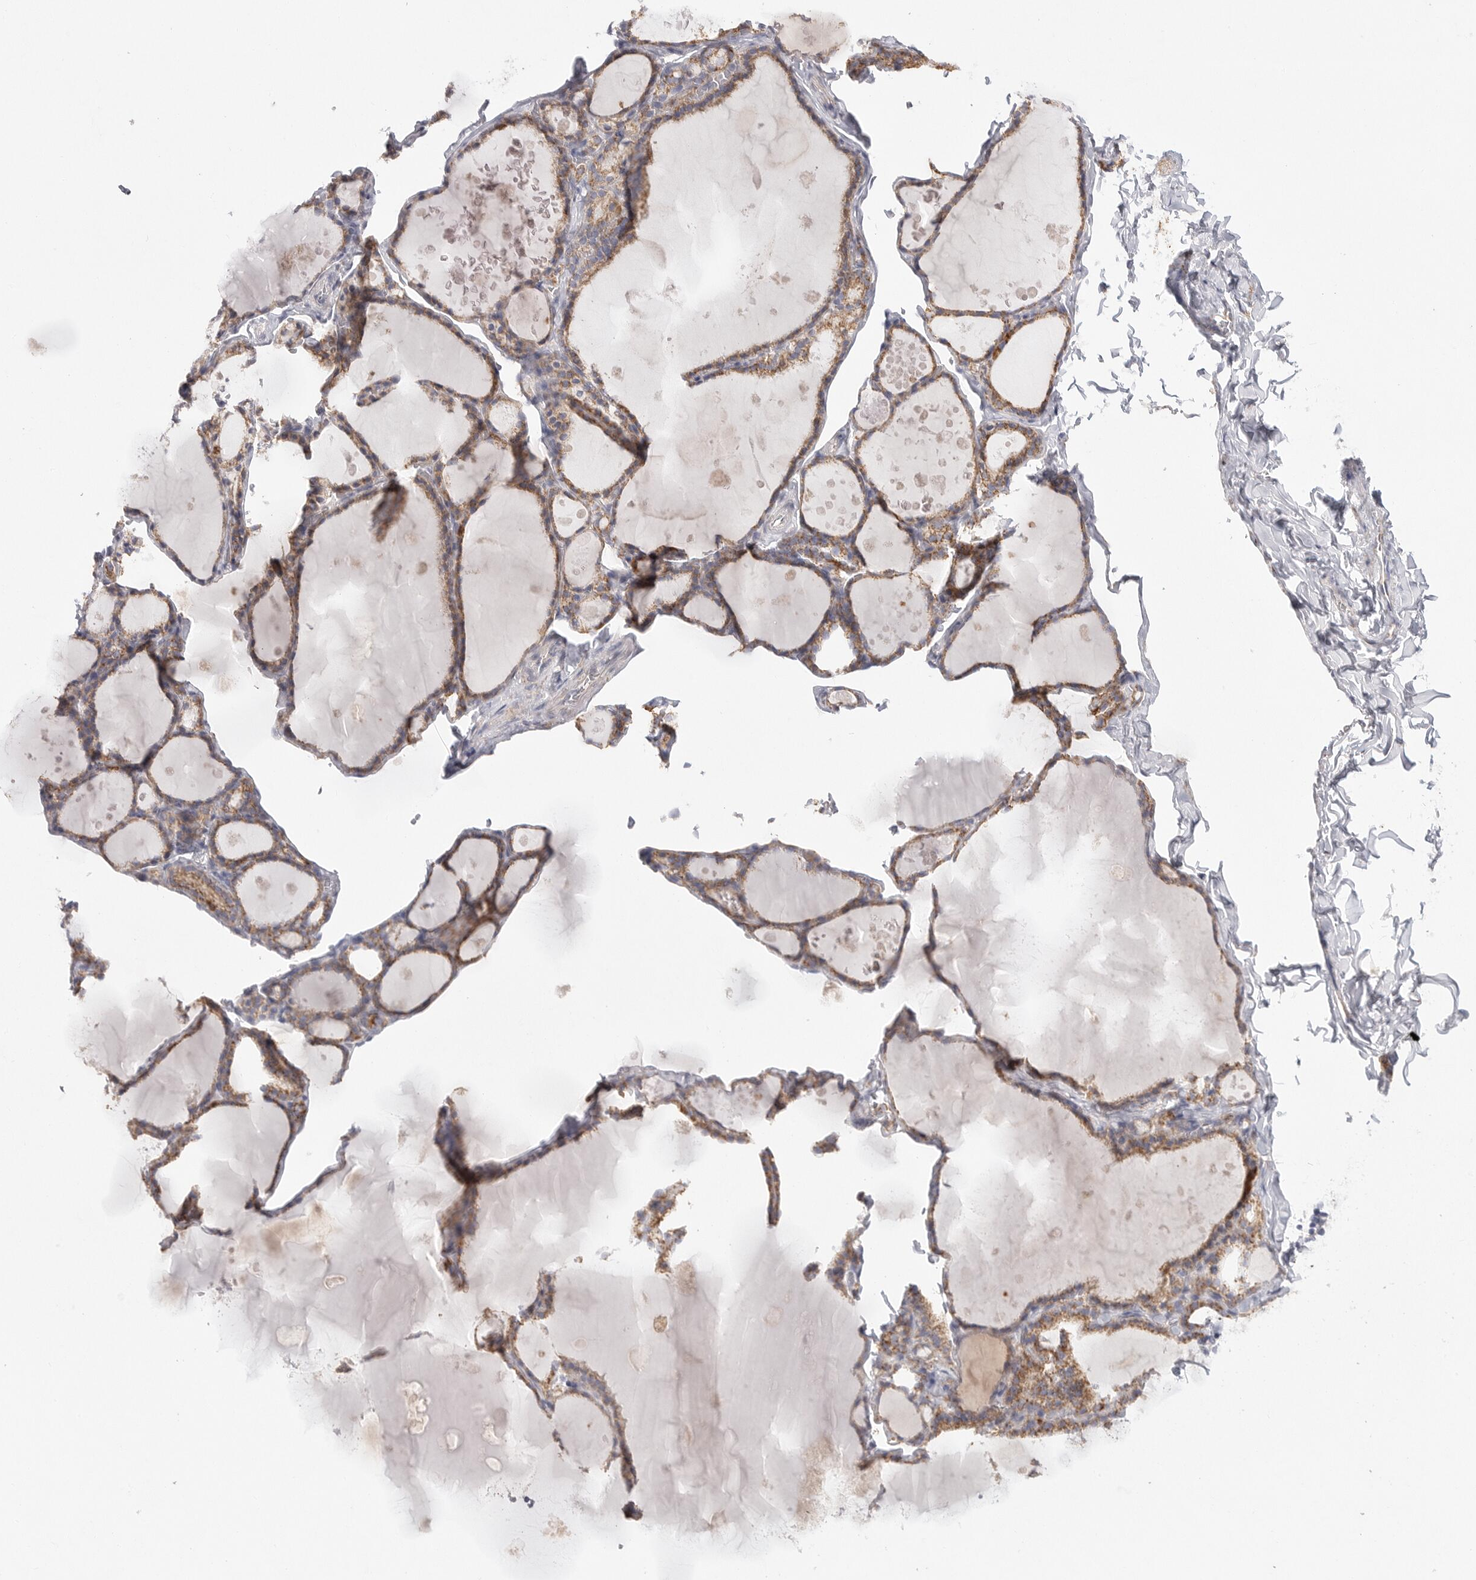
{"staining": {"intensity": "moderate", "quantity": ">75%", "location": "cytoplasmic/membranous"}, "tissue": "thyroid gland", "cell_type": "Glandular cells", "image_type": "normal", "snomed": [{"axis": "morphology", "description": "Normal tissue, NOS"}, {"axis": "topography", "description": "Thyroid gland"}], "caption": "High-power microscopy captured an immunohistochemistry photomicrograph of unremarkable thyroid gland, revealing moderate cytoplasmic/membranous positivity in about >75% of glandular cells.", "gene": "ELP3", "patient": {"sex": "male", "age": 56}}